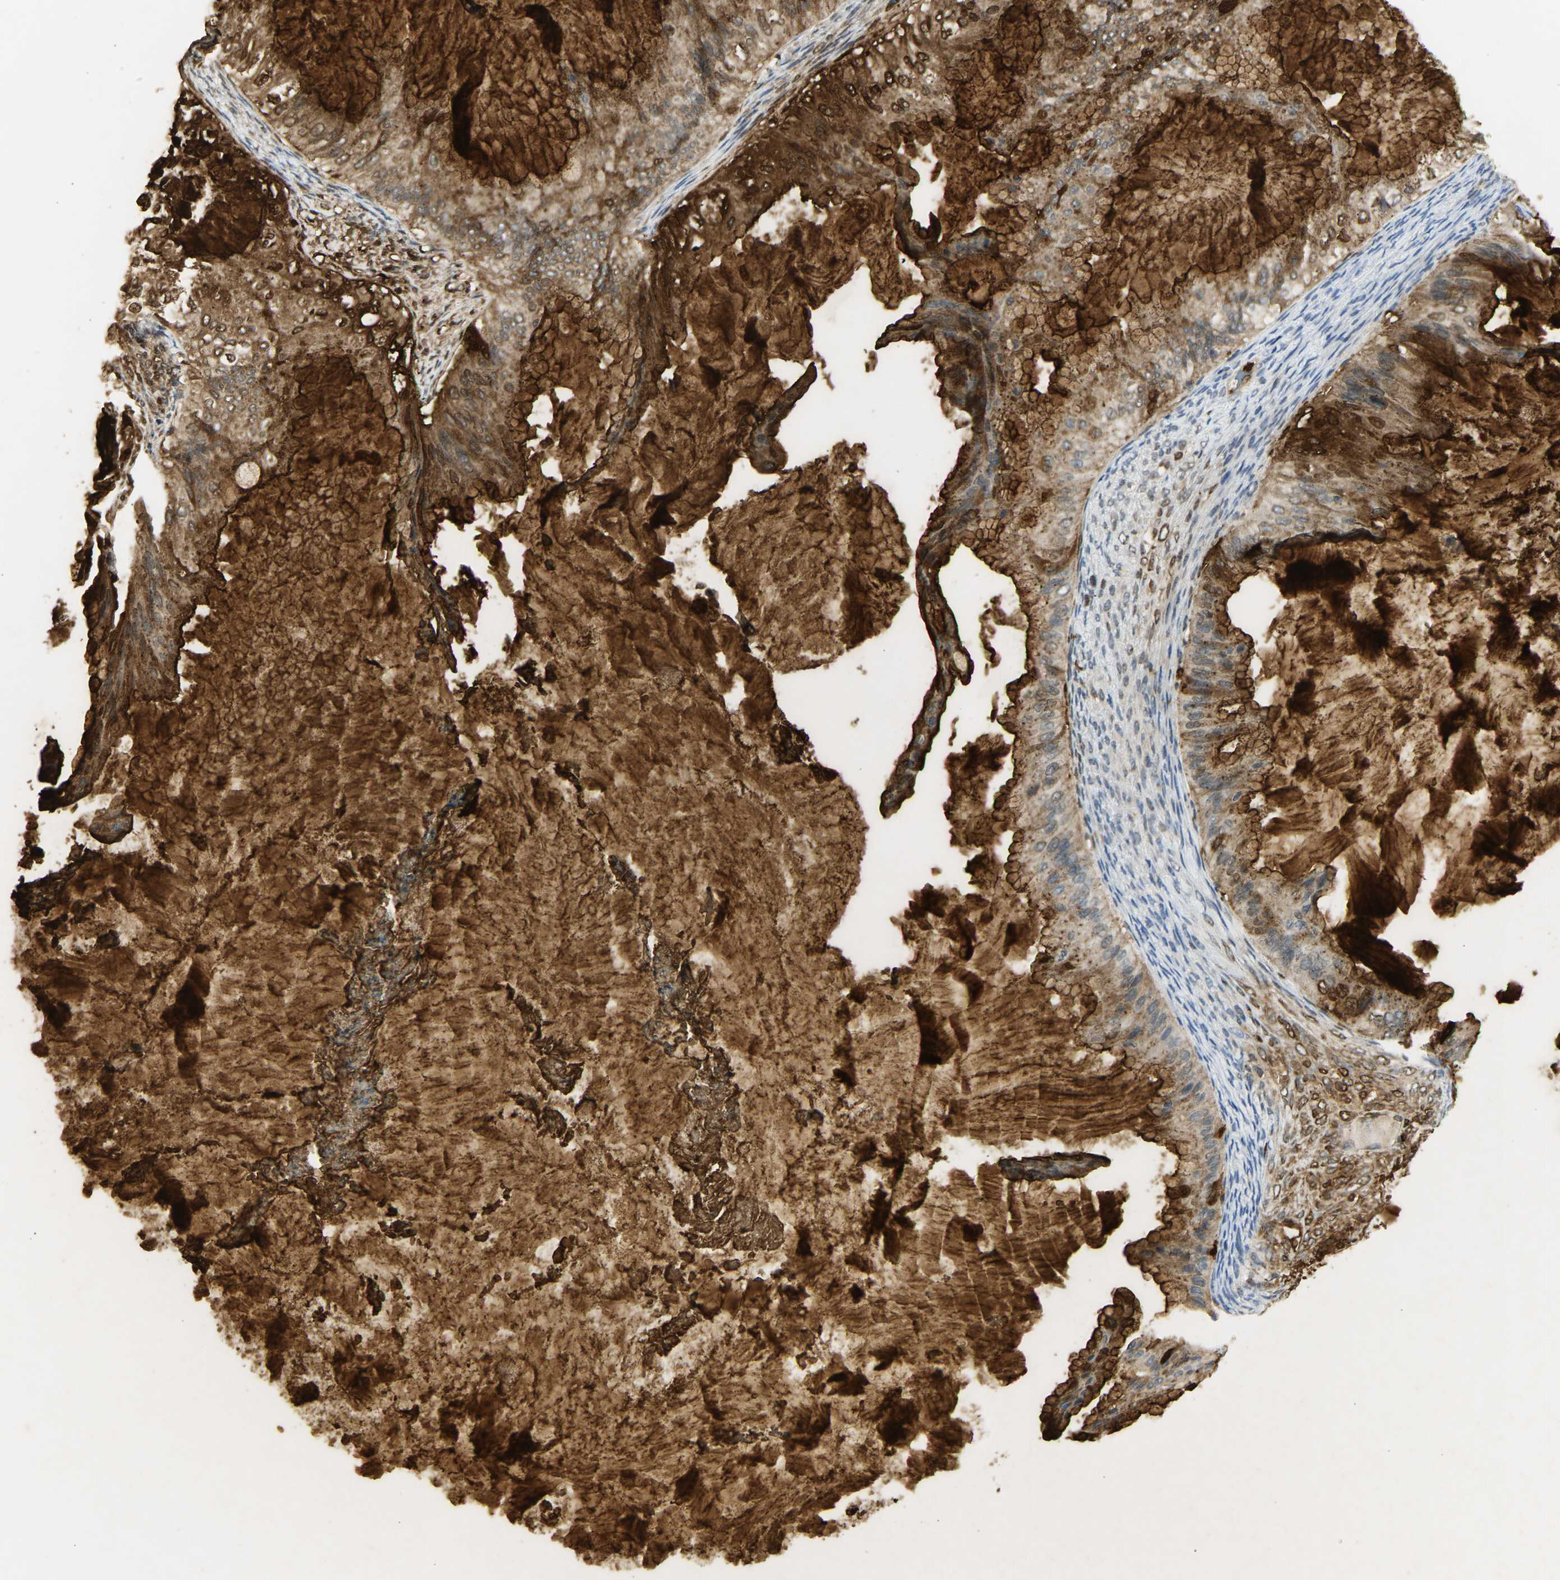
{"staining": {"intensity": "strong", "quantity": ">75%", "location": "cytoplasmic/membranous"}, "tissue": "ovarian cancer", "cell_type": "Tumor cells", "image_type": "cancer", "snomed": [{"axis": "morphology", "description": "Cystadenocarcinoma, mucinous, NOS"}, {"axis": "topography", "description": "Ovary"}], "caption": "Immunohistochemical staining of human mucinous cystadenocarcinoma (ovarian) exhibits high levels of strong cytoplasmic/membranous expression in about >75% of tumor cells.", "gene": "CEACAM5", "patient": {"sex": "female", "age": 61}}